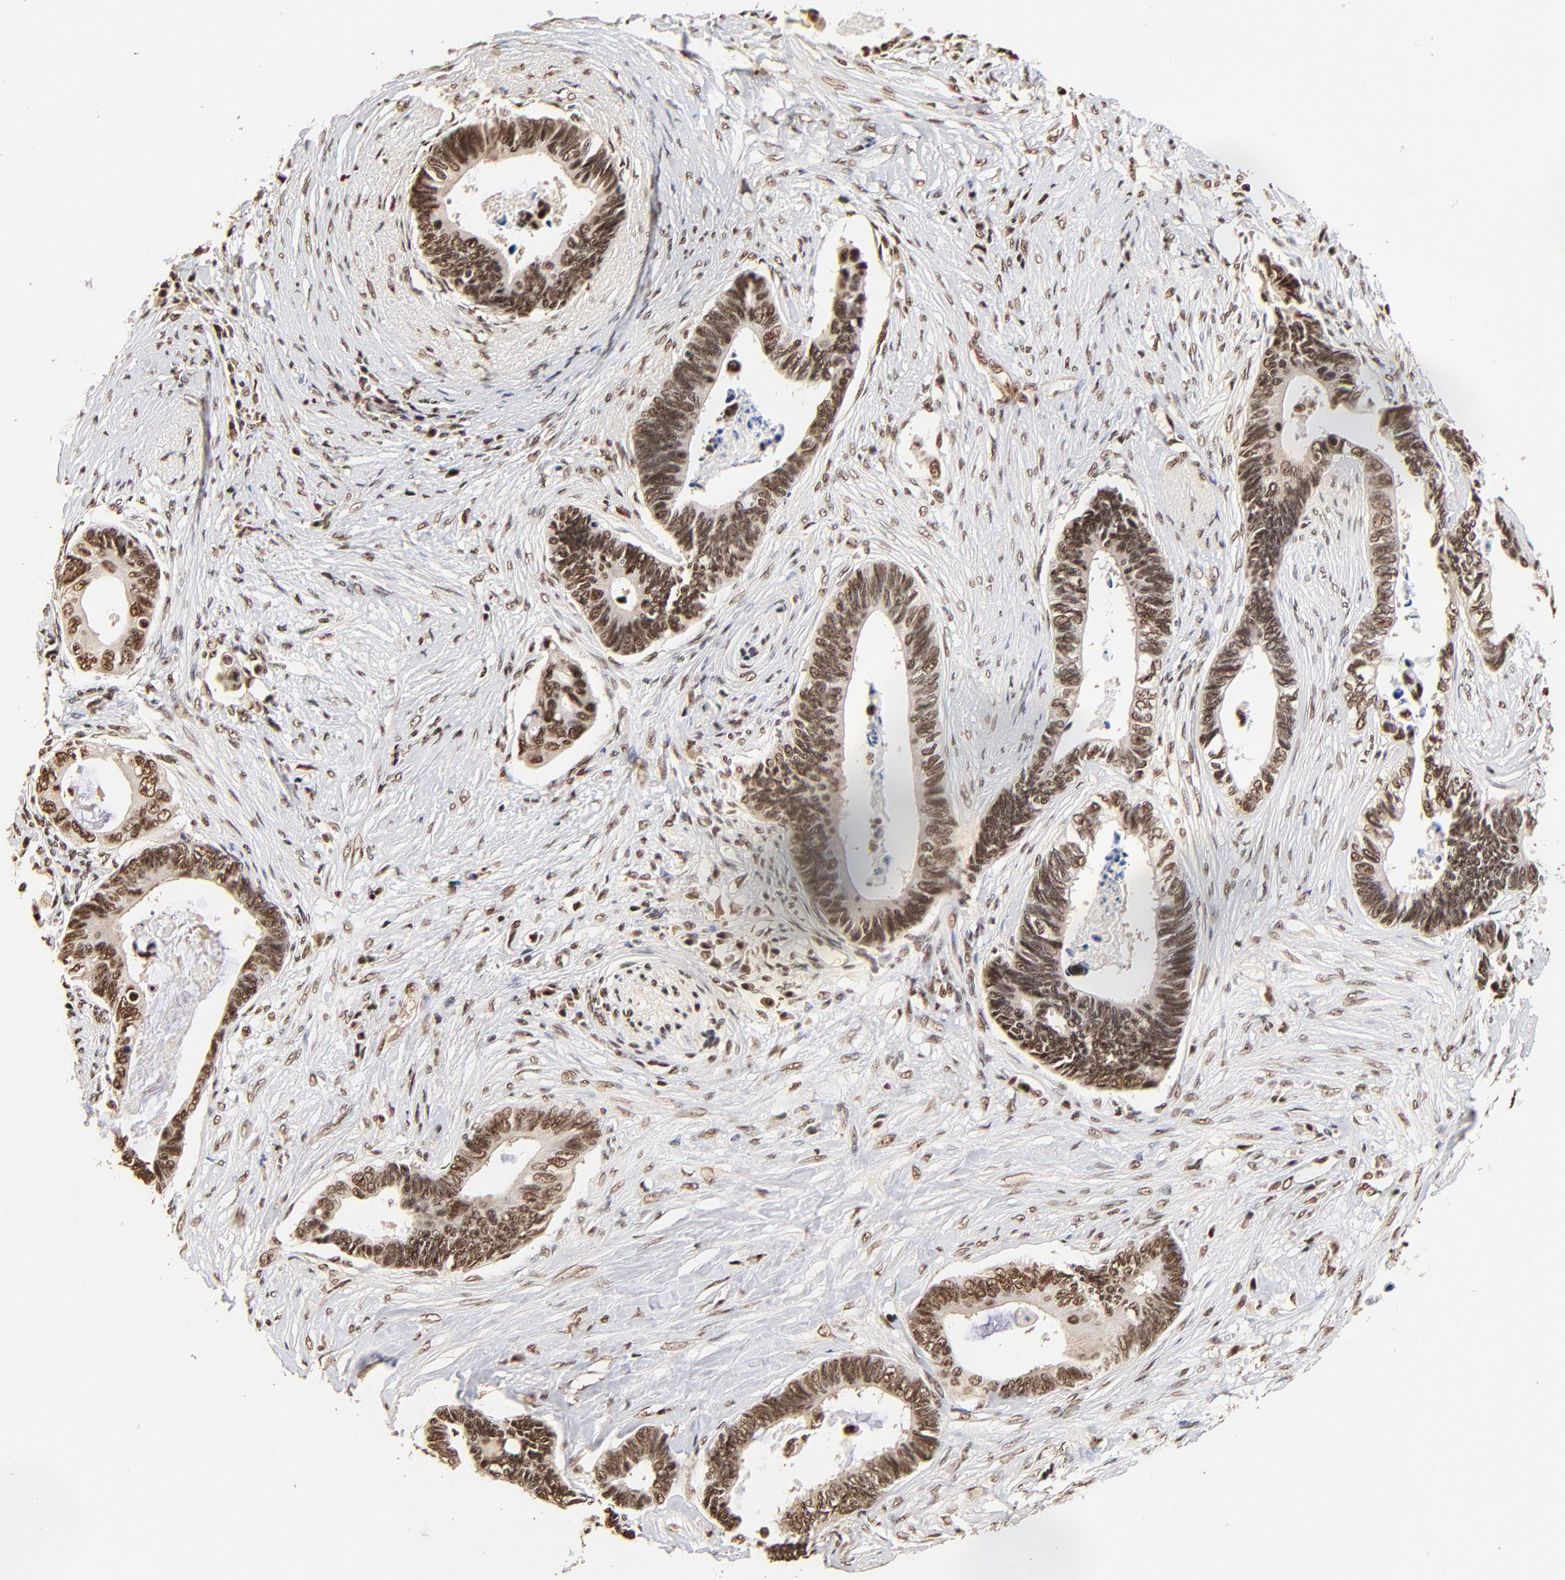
{"staining": {"intensity": "strong", "quantity": ">75%", "location": "cytoplasmic/membranous,nuclear"}, "tissue": "pancreatic cancer", "cell_type": "Tumor cells", "image_type": "cancer", "snomed": [{"axis": "morphology", "description": "Adenocarcinoma, NOS"}, {"axis": "topography", "description": "Pancreas"}], "caption": "Protein expression analysis of human pancreatic adenocarcinoma reveals strong cytoplasmic/membranous and nuclear expression in about >75% of tumor cells. (DAB = brown stain, brightfield microscopy at high magnification).", "gene": "MED12", "patient": {"sex": "female", "age": 70}}